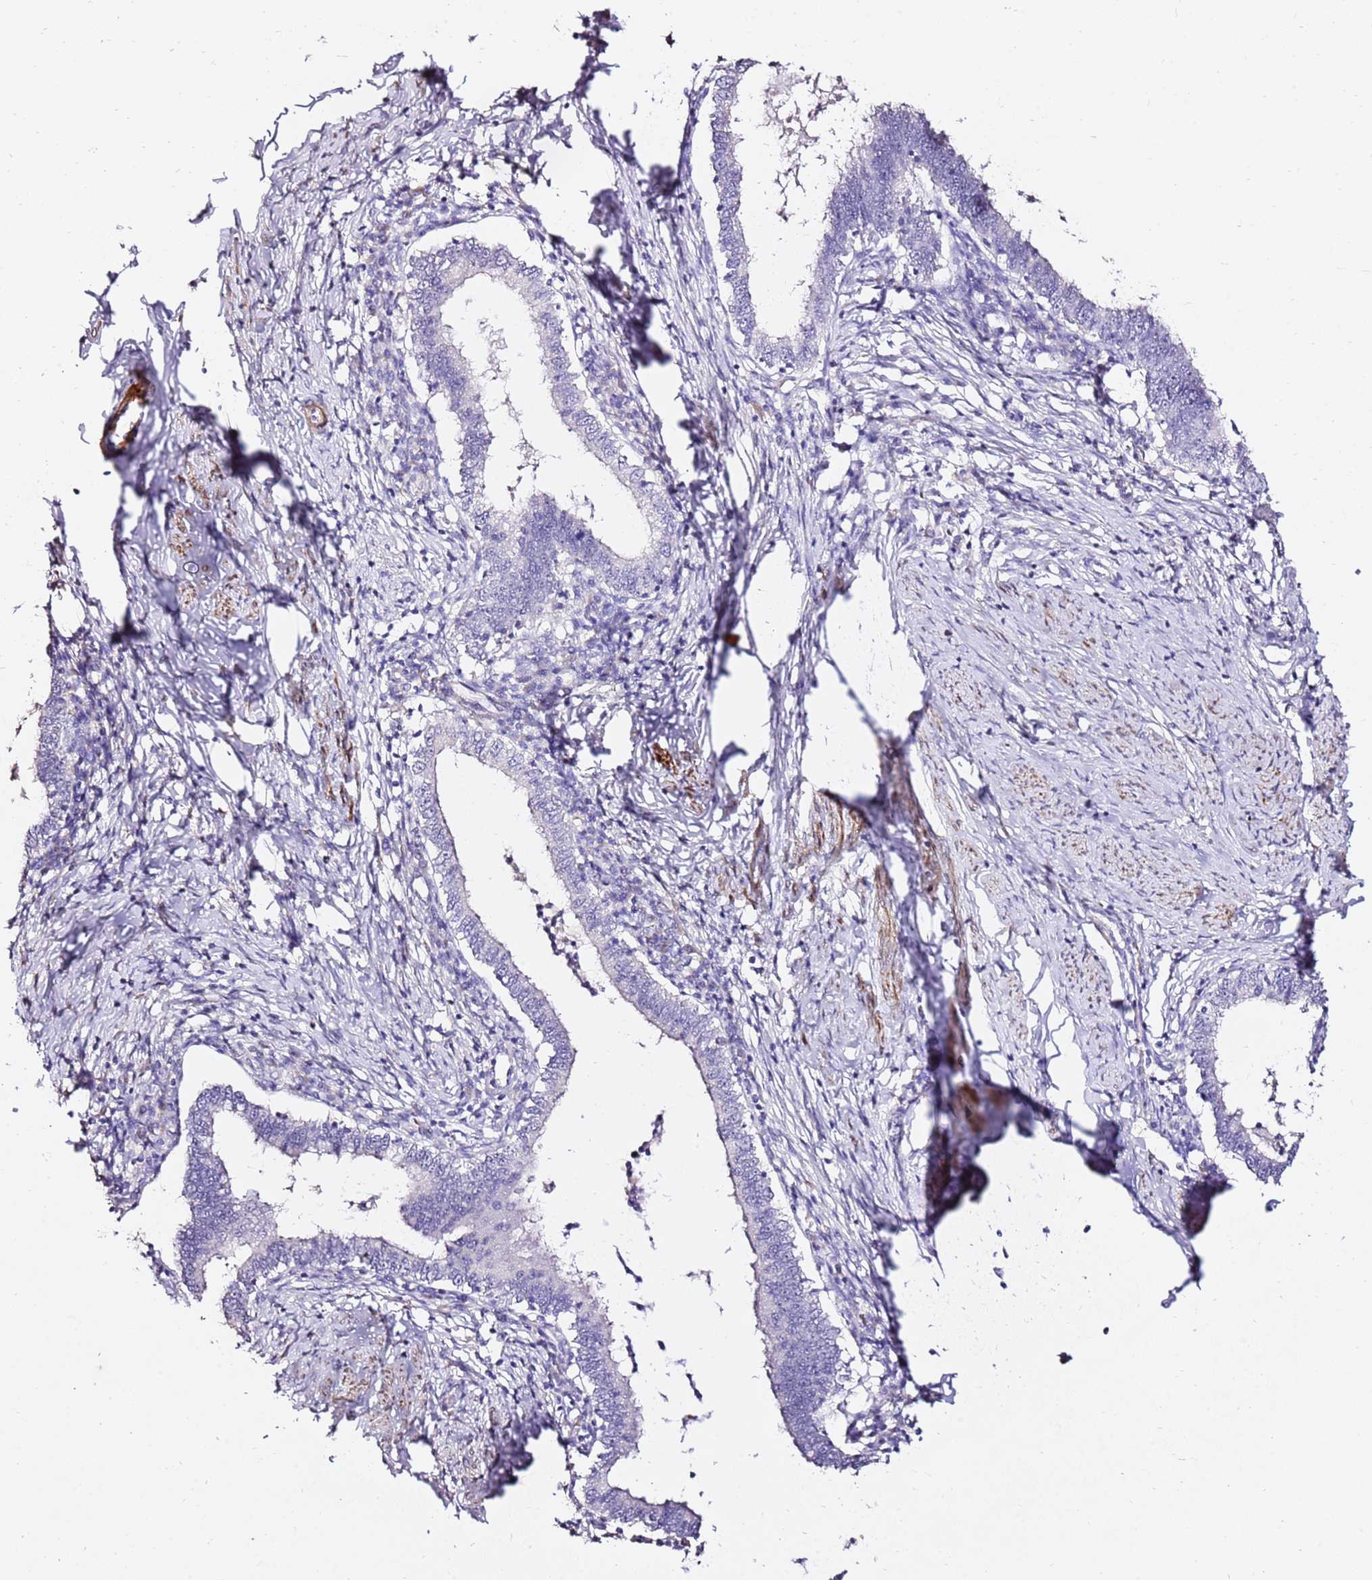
{"staining": {"intensity": "negative", "quantity": "none", "location": "none"}, "tissue": "cervical cancer", "cell_type": "Tumor cells", "image_type": "cancer", "snomed": [{"axis": "morphology", "description": "Adenocarcinoma, NOS"}, {"axis": "topography", "description": "Cervix"}], "caption": "Protein analysis of cervical cancer (adenocarcinoma) shows no significant expression in tumor cells.", "gene": "ART5", "patient": {"sex": "female", "age": 36}}